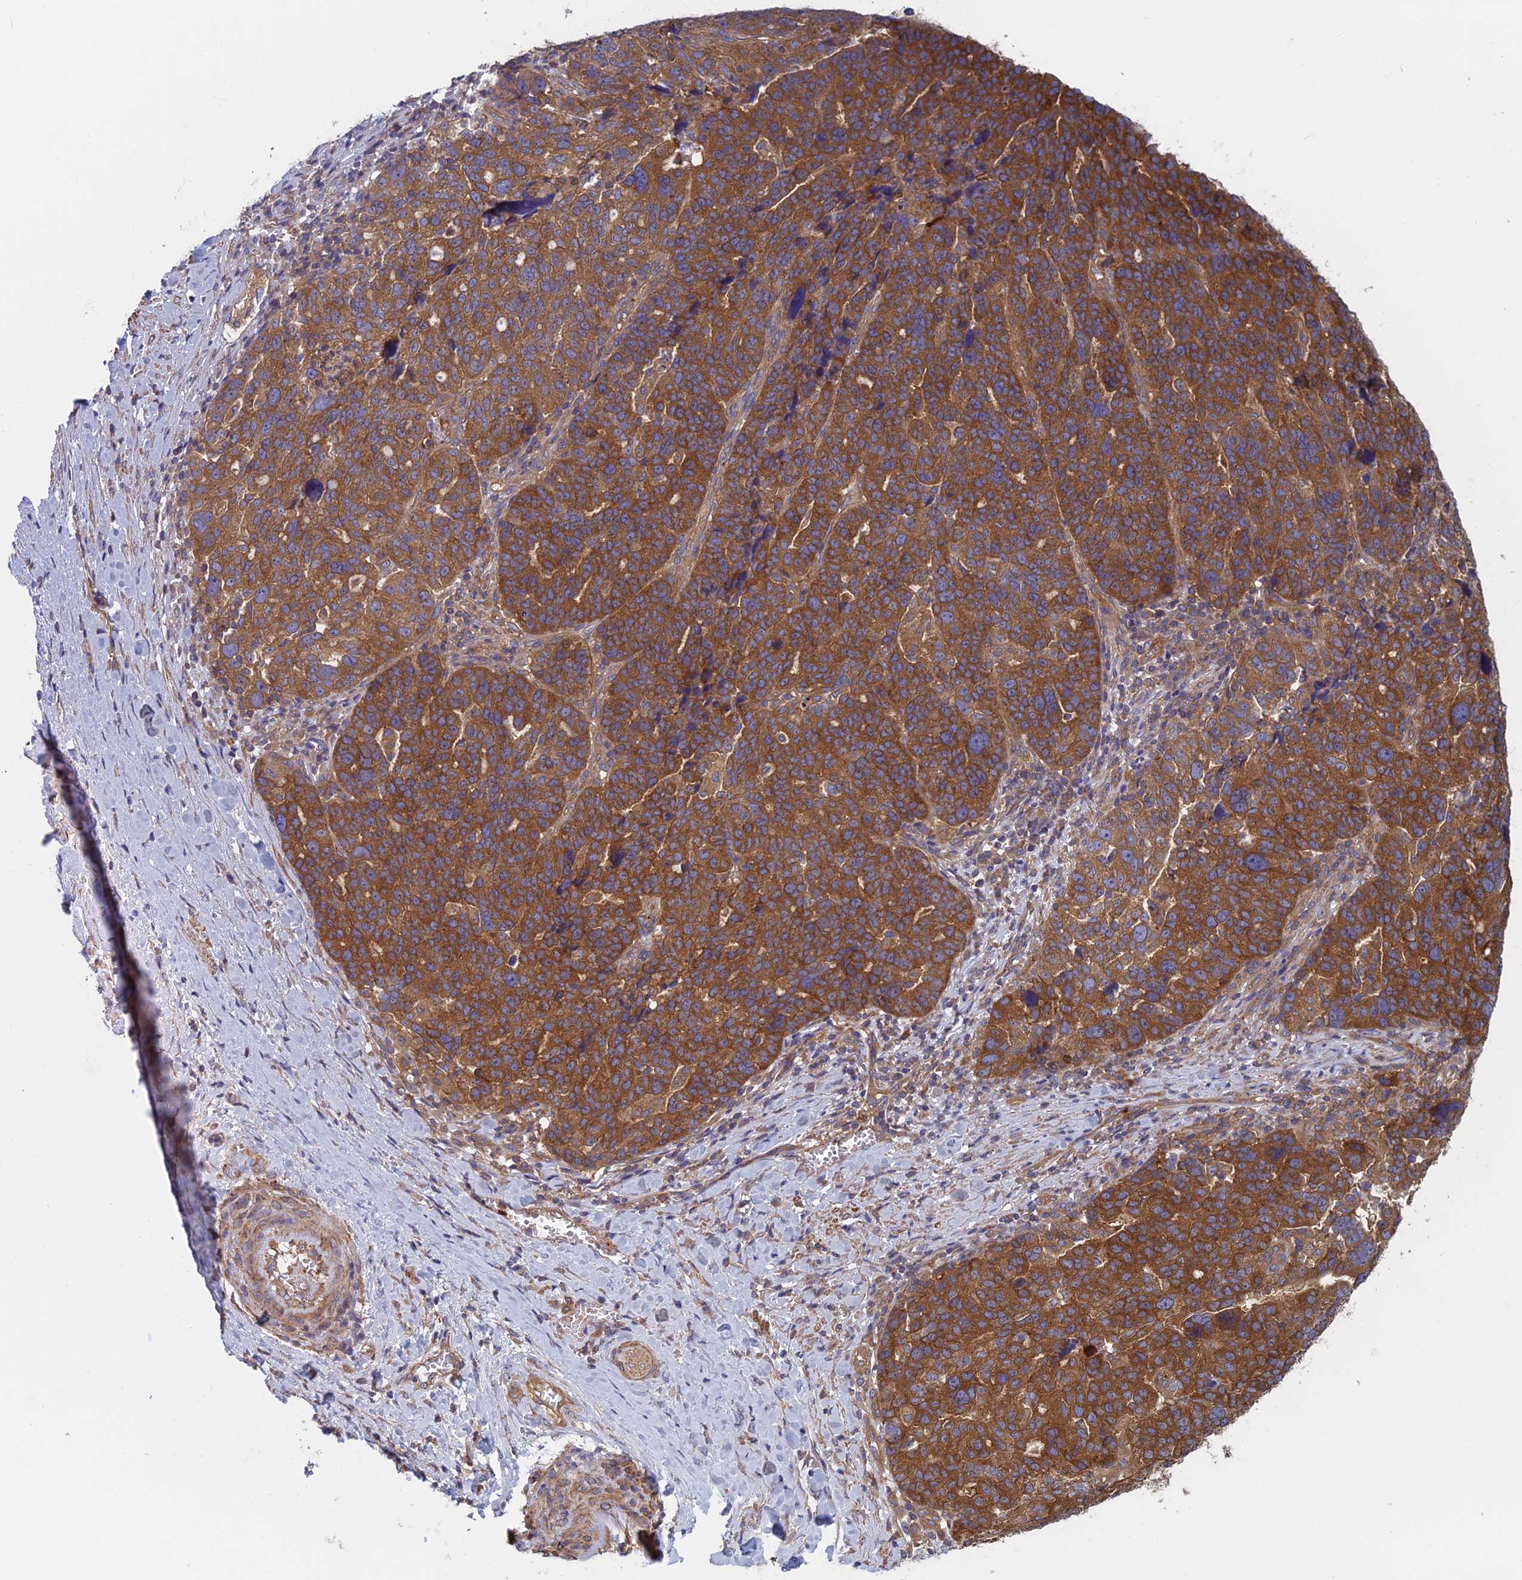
{"staining": {"intensity": "strong", "quantity": ">75%", "location": "cytoplasmic/membranous"}, "tissue": "ovarian cancer", "cell_type": "Tumor cells", "image_type": "cancer", "snomed": [{"axis": "morphology", "description": "Cystadenocarcinoma, serous, NOS"}, {"axis": "topography", "description": "Ovary"}], "caption": "Strong cytoplasmic/membranous protein positivity is seen in approximately >75% of tumor cells in ovarian cancer (serous cystadenocarcinoma). The staining was performed using DAB (3,3'-diaminobenzidine) to visualize the protein expression in brown, while the nuclei were stained in blue with hematoxylin (Magnification: 20x).", "gene": "DNM1L", "patient": {"sex": "female", "age": 59}}